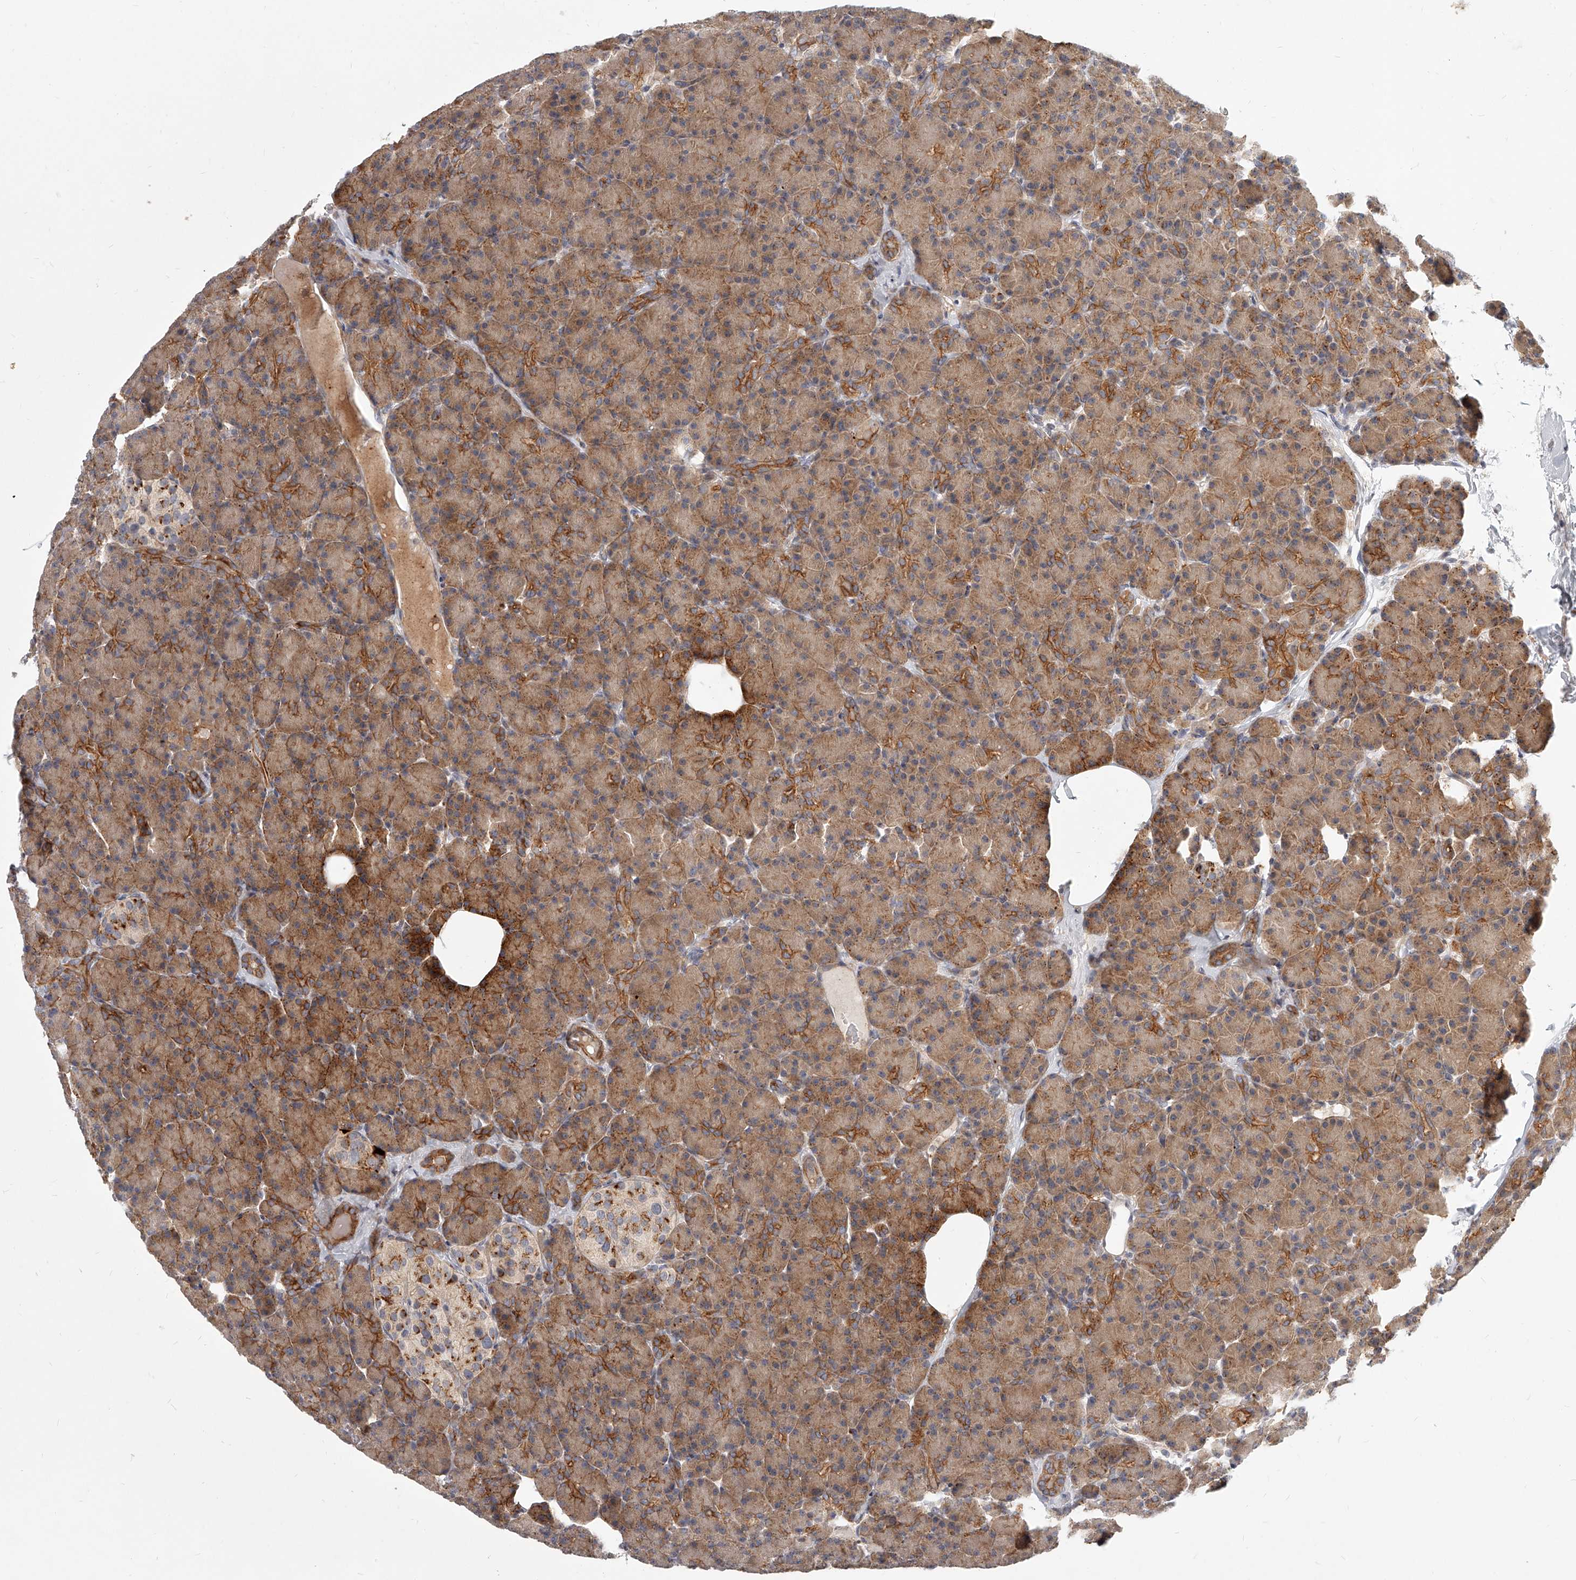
{"staining": {"intensity": "moderate", "quantity": ">75%", "location": "cytoplasmic/membranous"}, "tissue": "pancreas", "cell_type": "Exocrine glandular cells", "image_type": "normal", "snomed": [{"axis": "morphology", "description": "Normal tissue, NOS"}, {"axis": "topography", "description": "Pancreas"}], "caption": "Protein staining displays moderate cytoplasmic/membranous staining in approximately >75% of exocrine glandular cells in unremarkable pancreas.", "gene": "SLC37A1", "patient": {"sex": "female", "age": 43}}